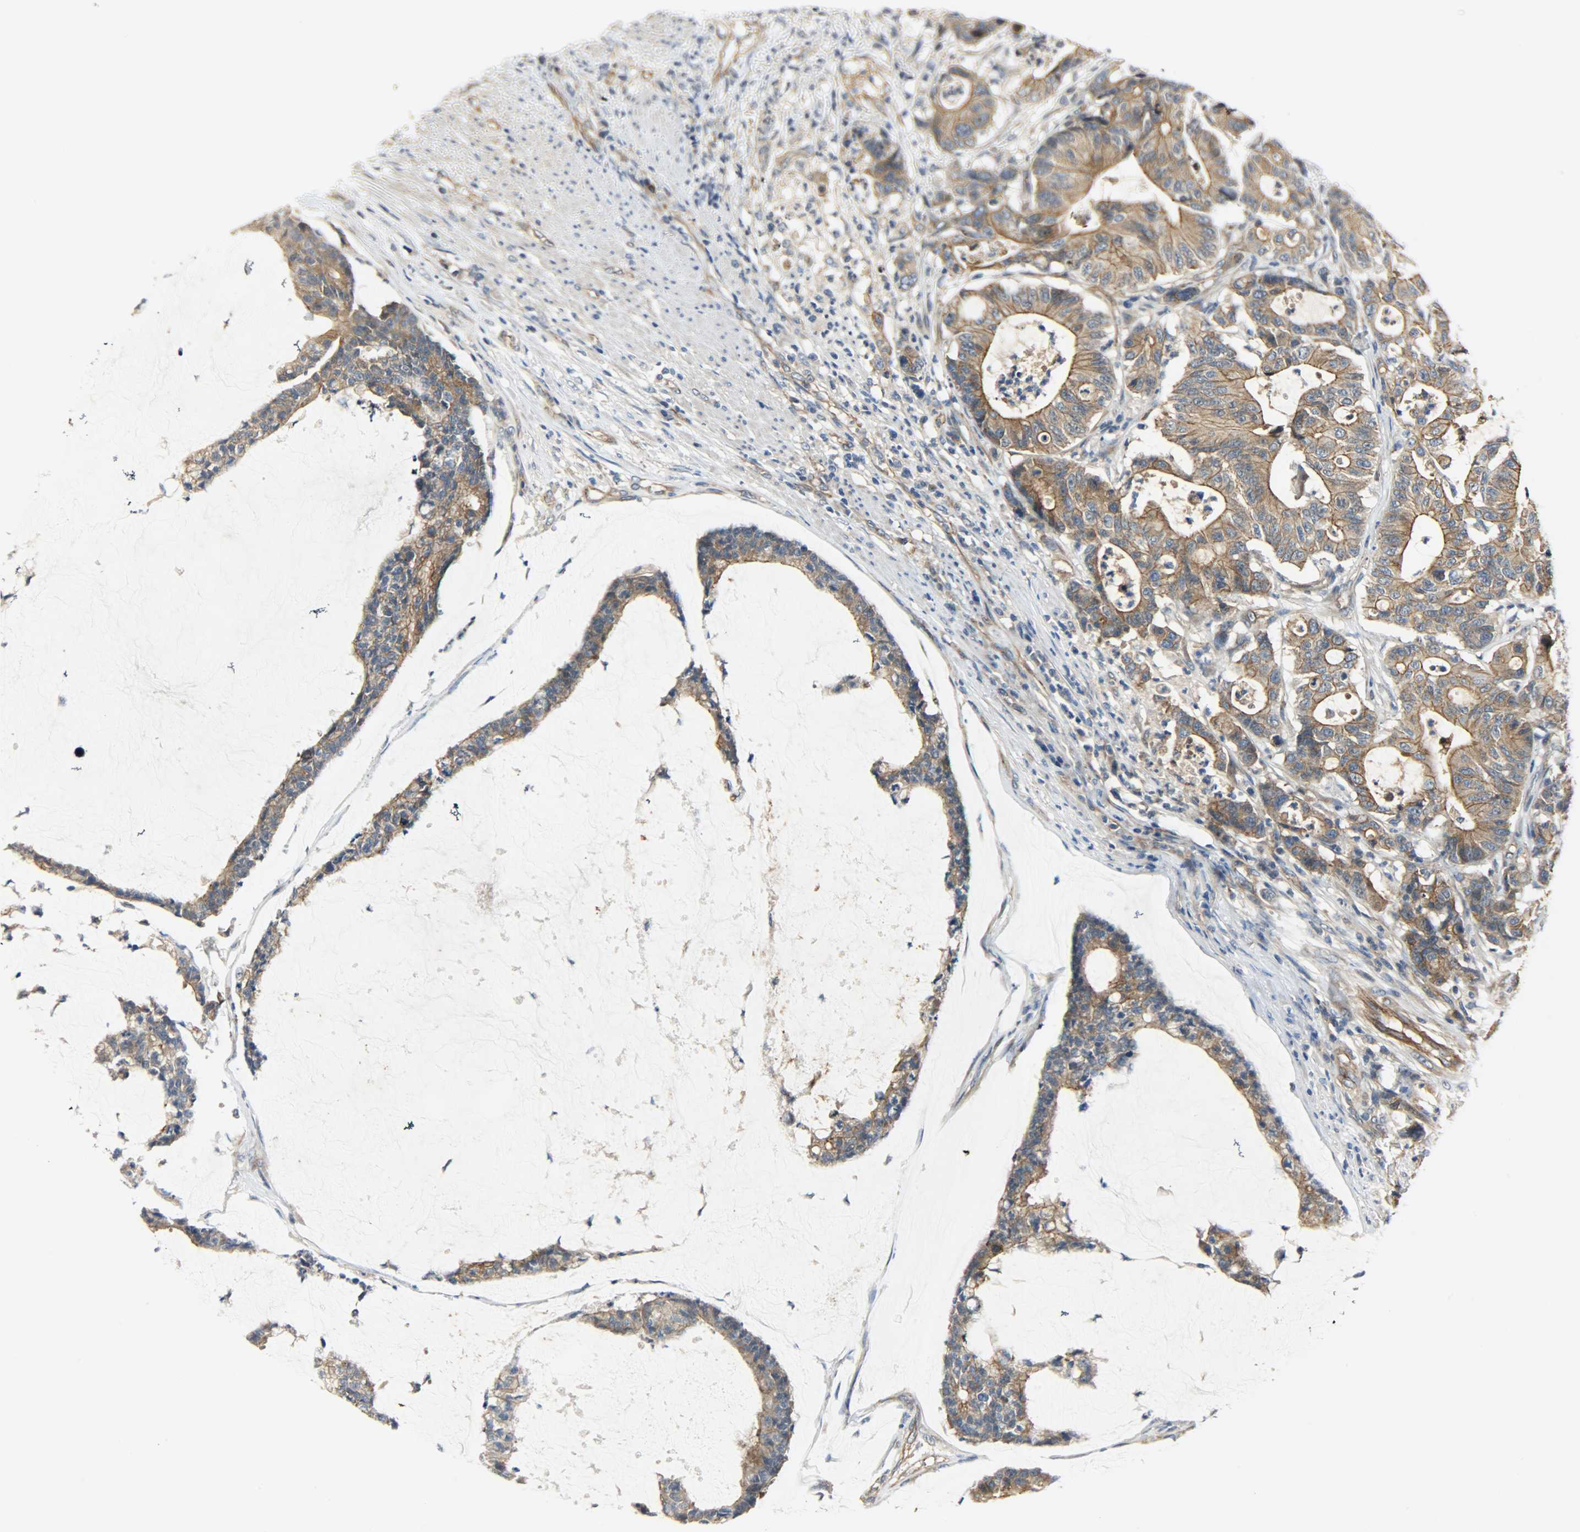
{"staining": {"intensity": "moderate", "quantity": ">75%", "location": "cytoplasmic/membranous"}, "tissue": "colorectal cancer", "cell_type": "Tumor cells", "image_type": "cancer", "snomed": [{"axis": "morphology", "description": "Adenocarcinoma, NOS"}, {"axis": "topography", "description": "Colon"}], "caption": "Adenocarcinoma (colorectal) stained with a protein marker shows moderate staining in tumor cells.", "gene": "KIAA1217", "patient": {"sex": "female", "age": 84}}